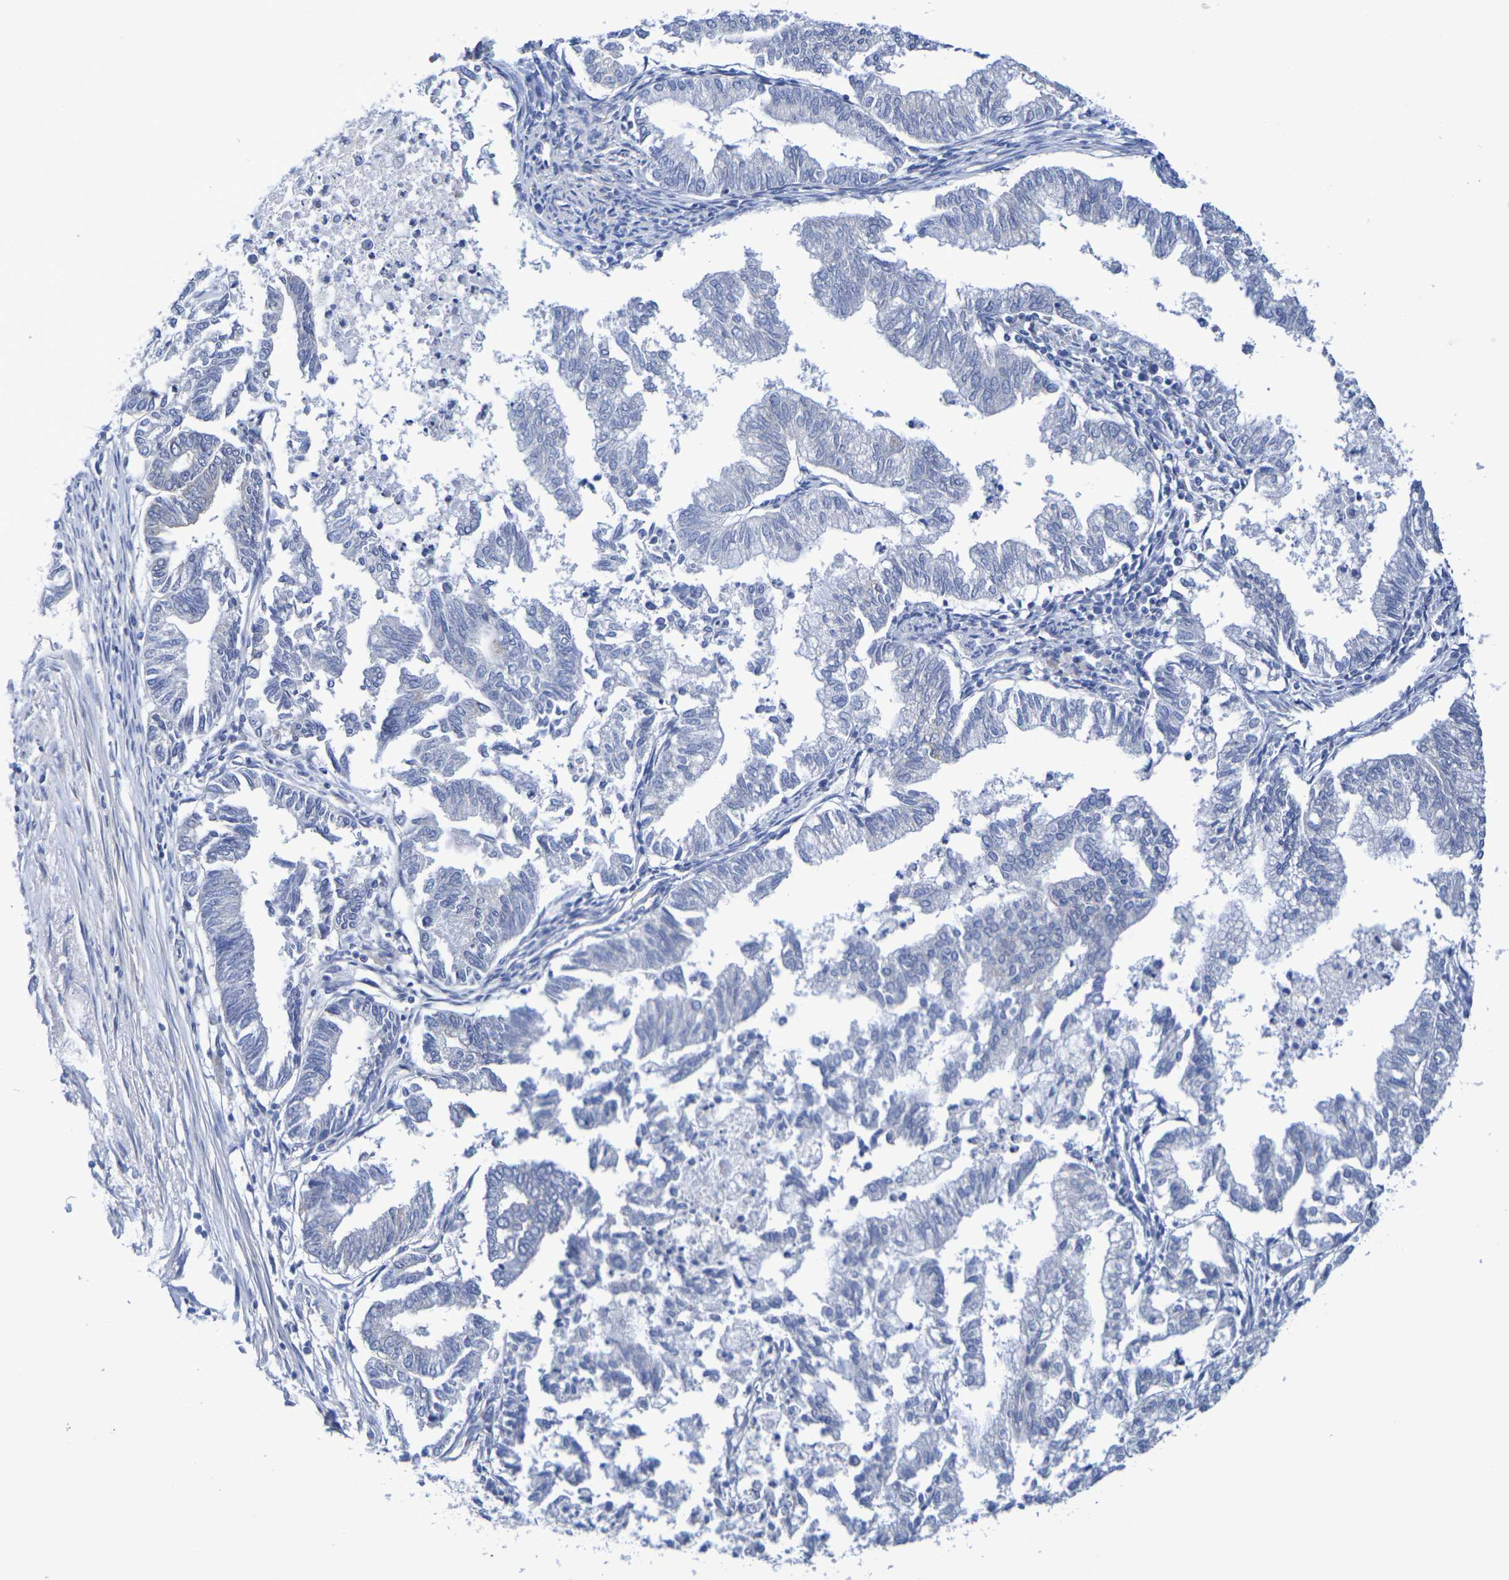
{"staining": {"intensity": "negative", "quantity": "none", "location": "none"}, "tissue": "endometrial cancer", "cell_type": "Tumor cells", "image_type": "cancer", "snomed": [{"axis": "morphology", "description": "Necrosis, NOS"}, {"axis": "morphology", "description": "Adenocarcinoma, NOS"}, {"axis": "topography", "description": "Endometrium"}], "caption": "IHC of endometrial cancer shows no positivity in tumor cells.", "gene": "TMCC3", "patient": {"sex": "female", "age": 79}}